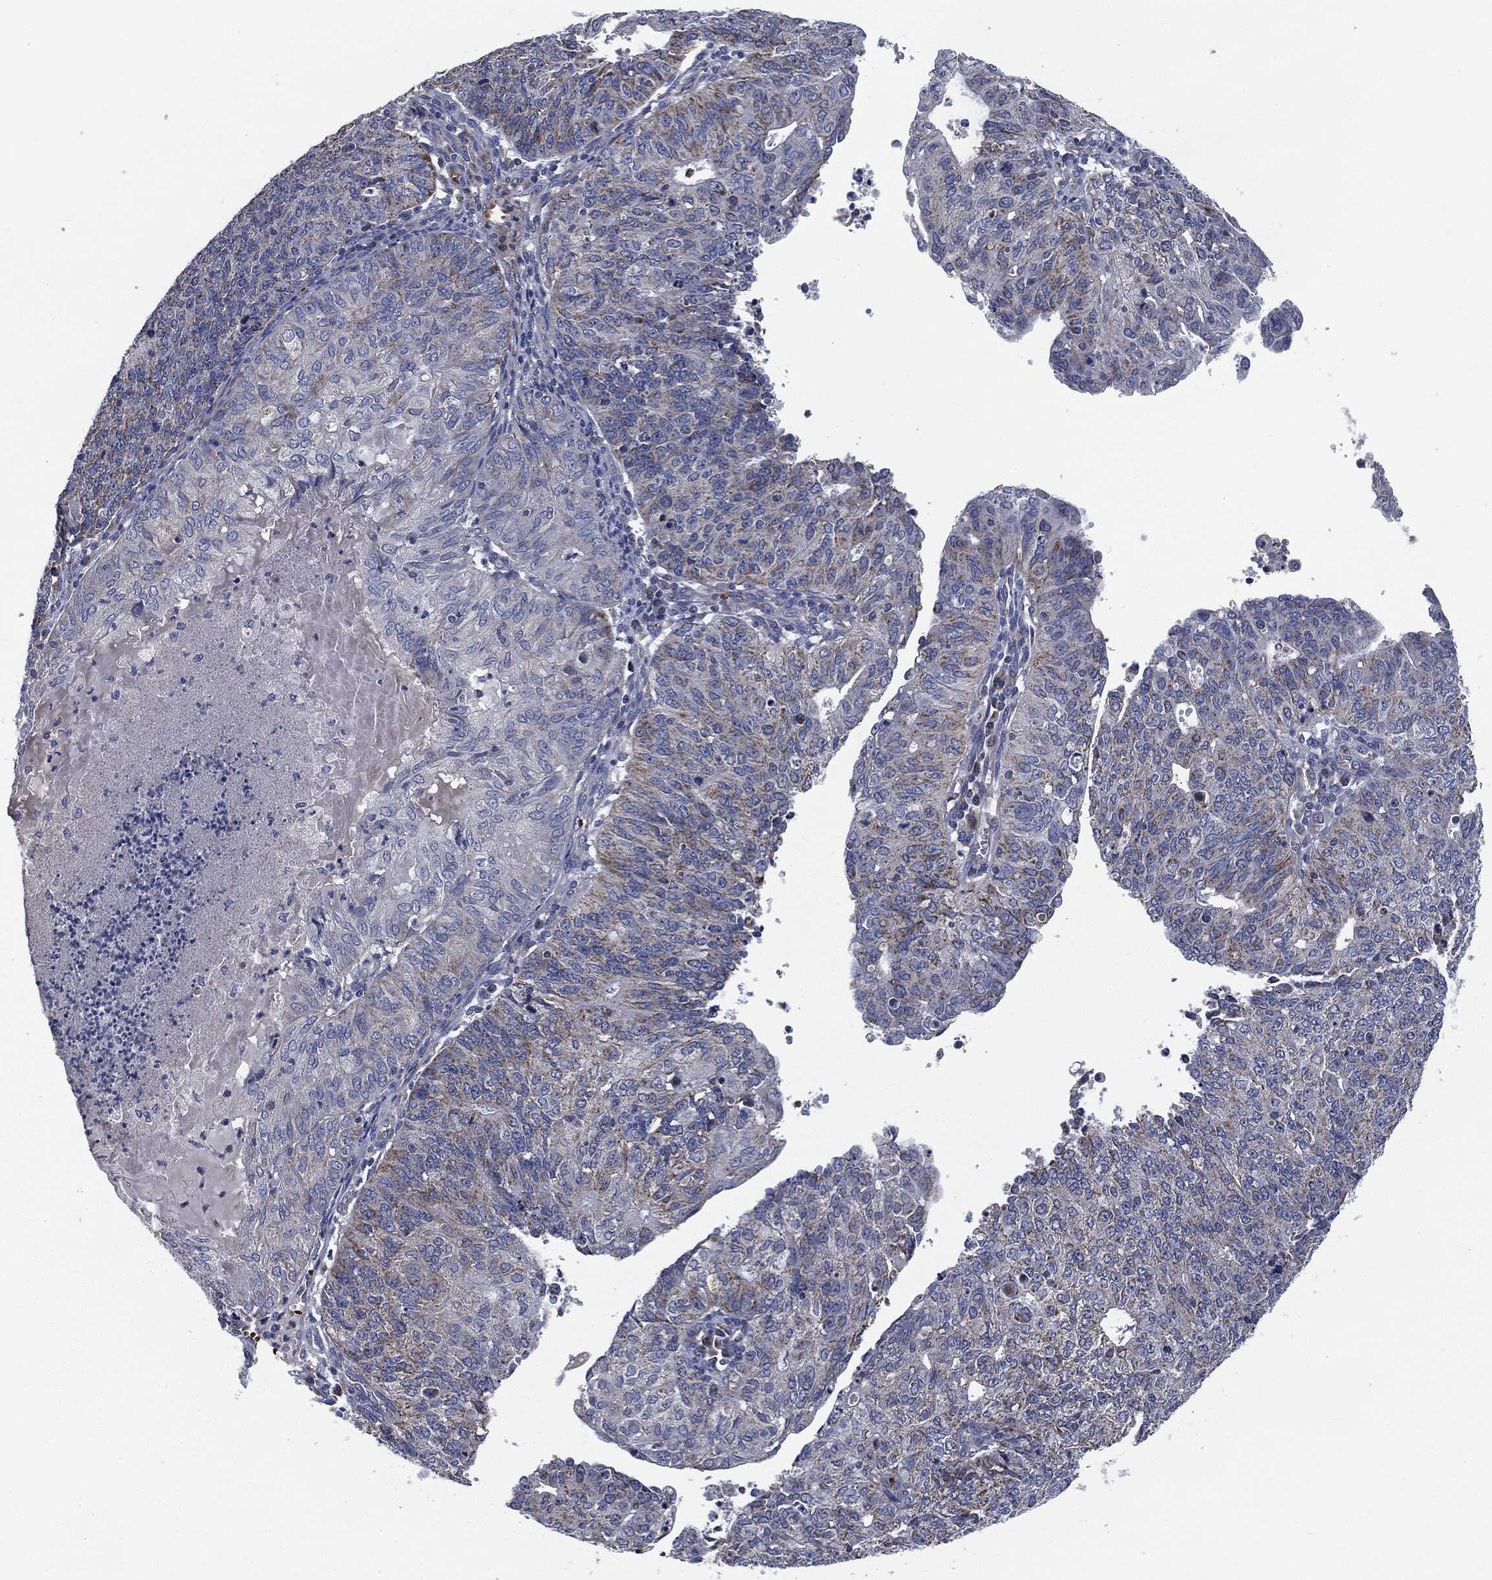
{"staining": {"intensity": "weak", "quantity": "<25%", "location": "cytoplasmic/membranous"}, "tissue": "endometrial cancer", "cell_type": "Tumor cells", "image_type": "cancer", "snomed": [{"axis": "morphology", "description": "Adenocarcinoma, NOS"}, {"axis": "topography", "description": "Endometrium"}], "caption": "Tumor cells are negative for protein expression in human adenocarcinoma (endometrial).", "gene": "SIGLEC9", "patient": {"sex": "female", "age": 82}}